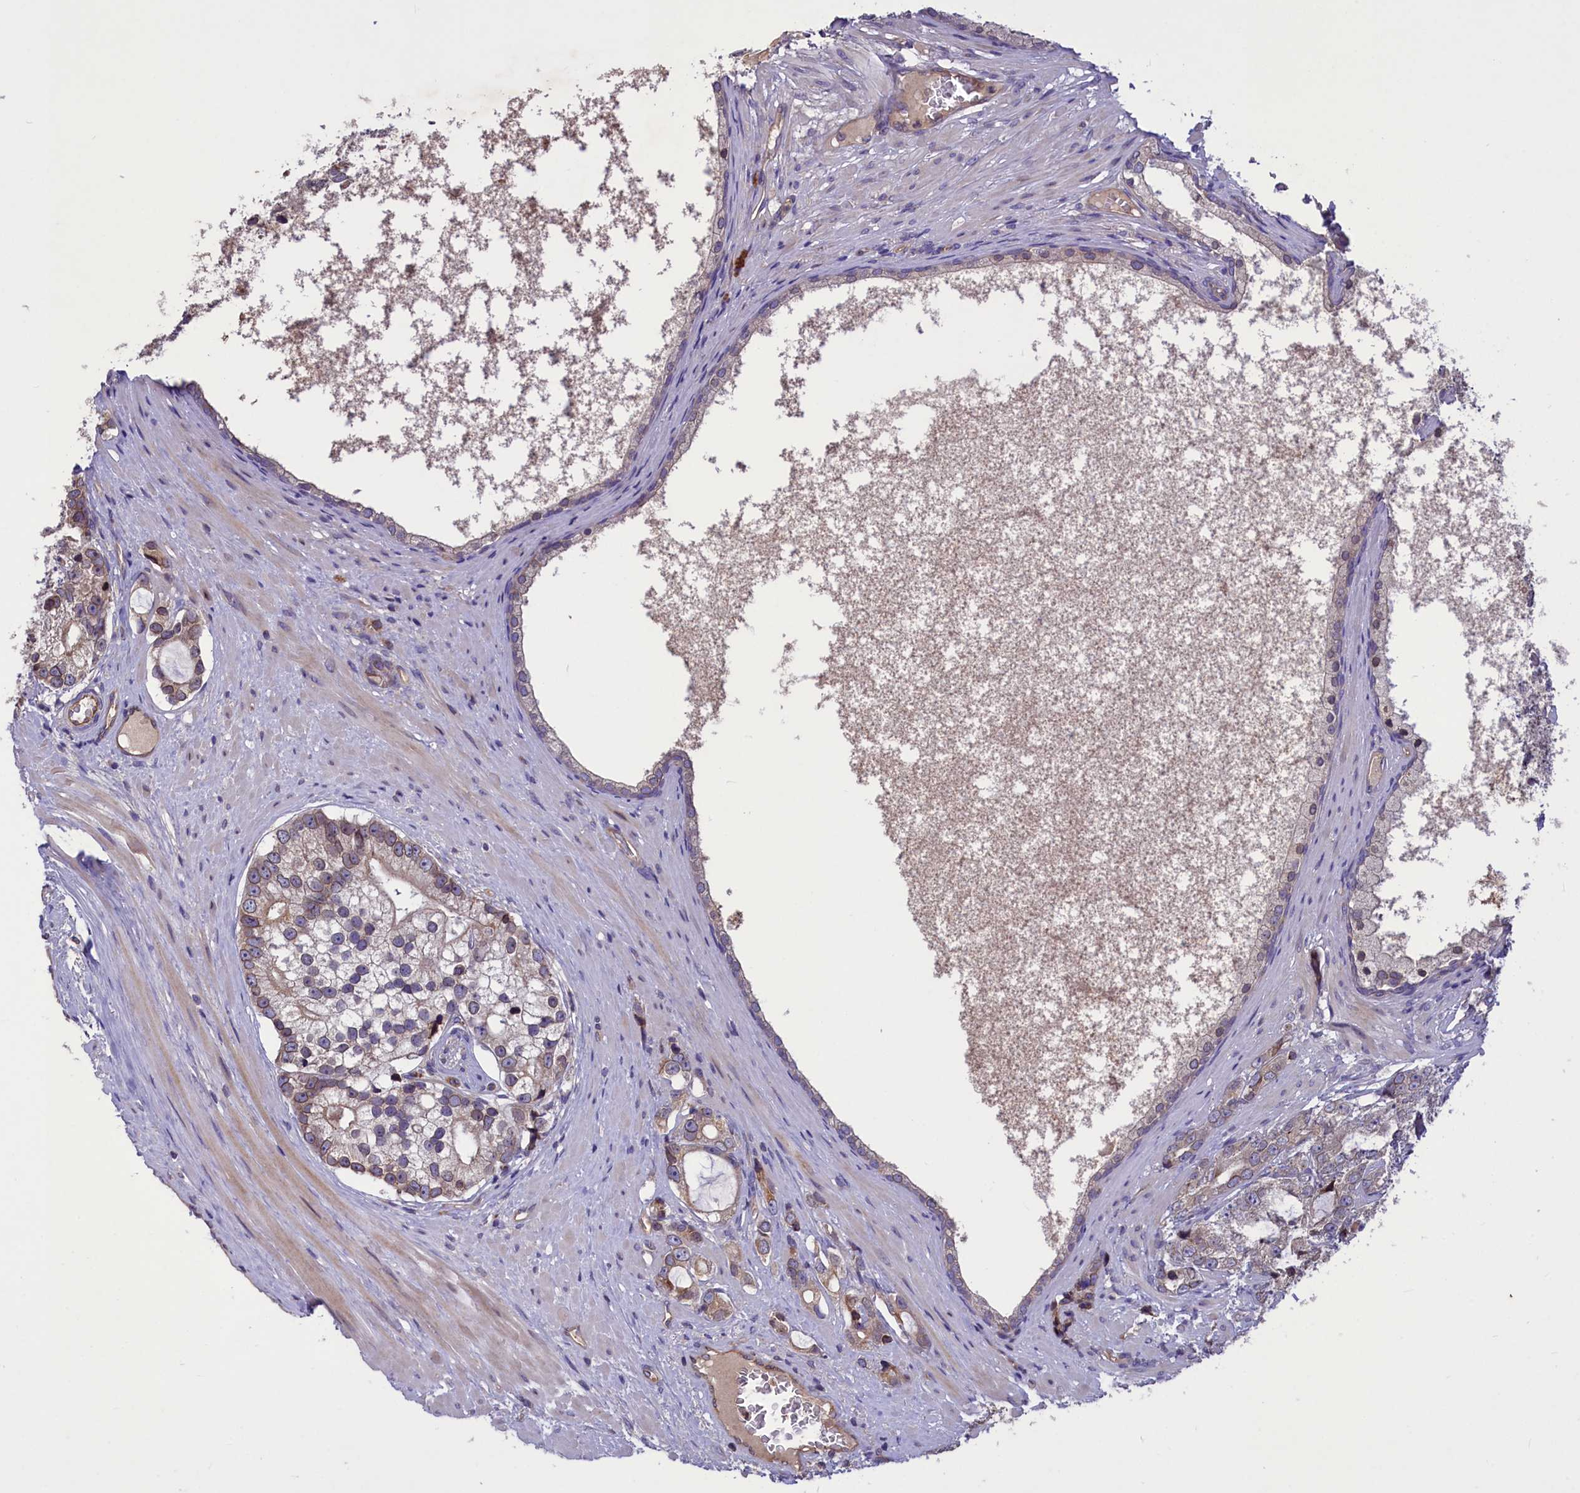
{"staining": {"intensity": "weak", "quantity": "25%-75%", "location": "cytoplasmic/membranous"}, "tissue": "prostate cancer", "cell_type": "Tumor cells", "image_type": "cancer", "snomed": [{"axis": "morphology", "description": "Adenocarcinoma, High grade"}, {"axis": "topography", "description": "Prostate"}], "caption": "Human prostate cancer stained for a protein (brown) reveals weak cytoplasmic/membranous positive expression in about 25%-75% of tumor cells.", "gene": "CCDC125", "patient": {"sex": "male", "age": 75}}